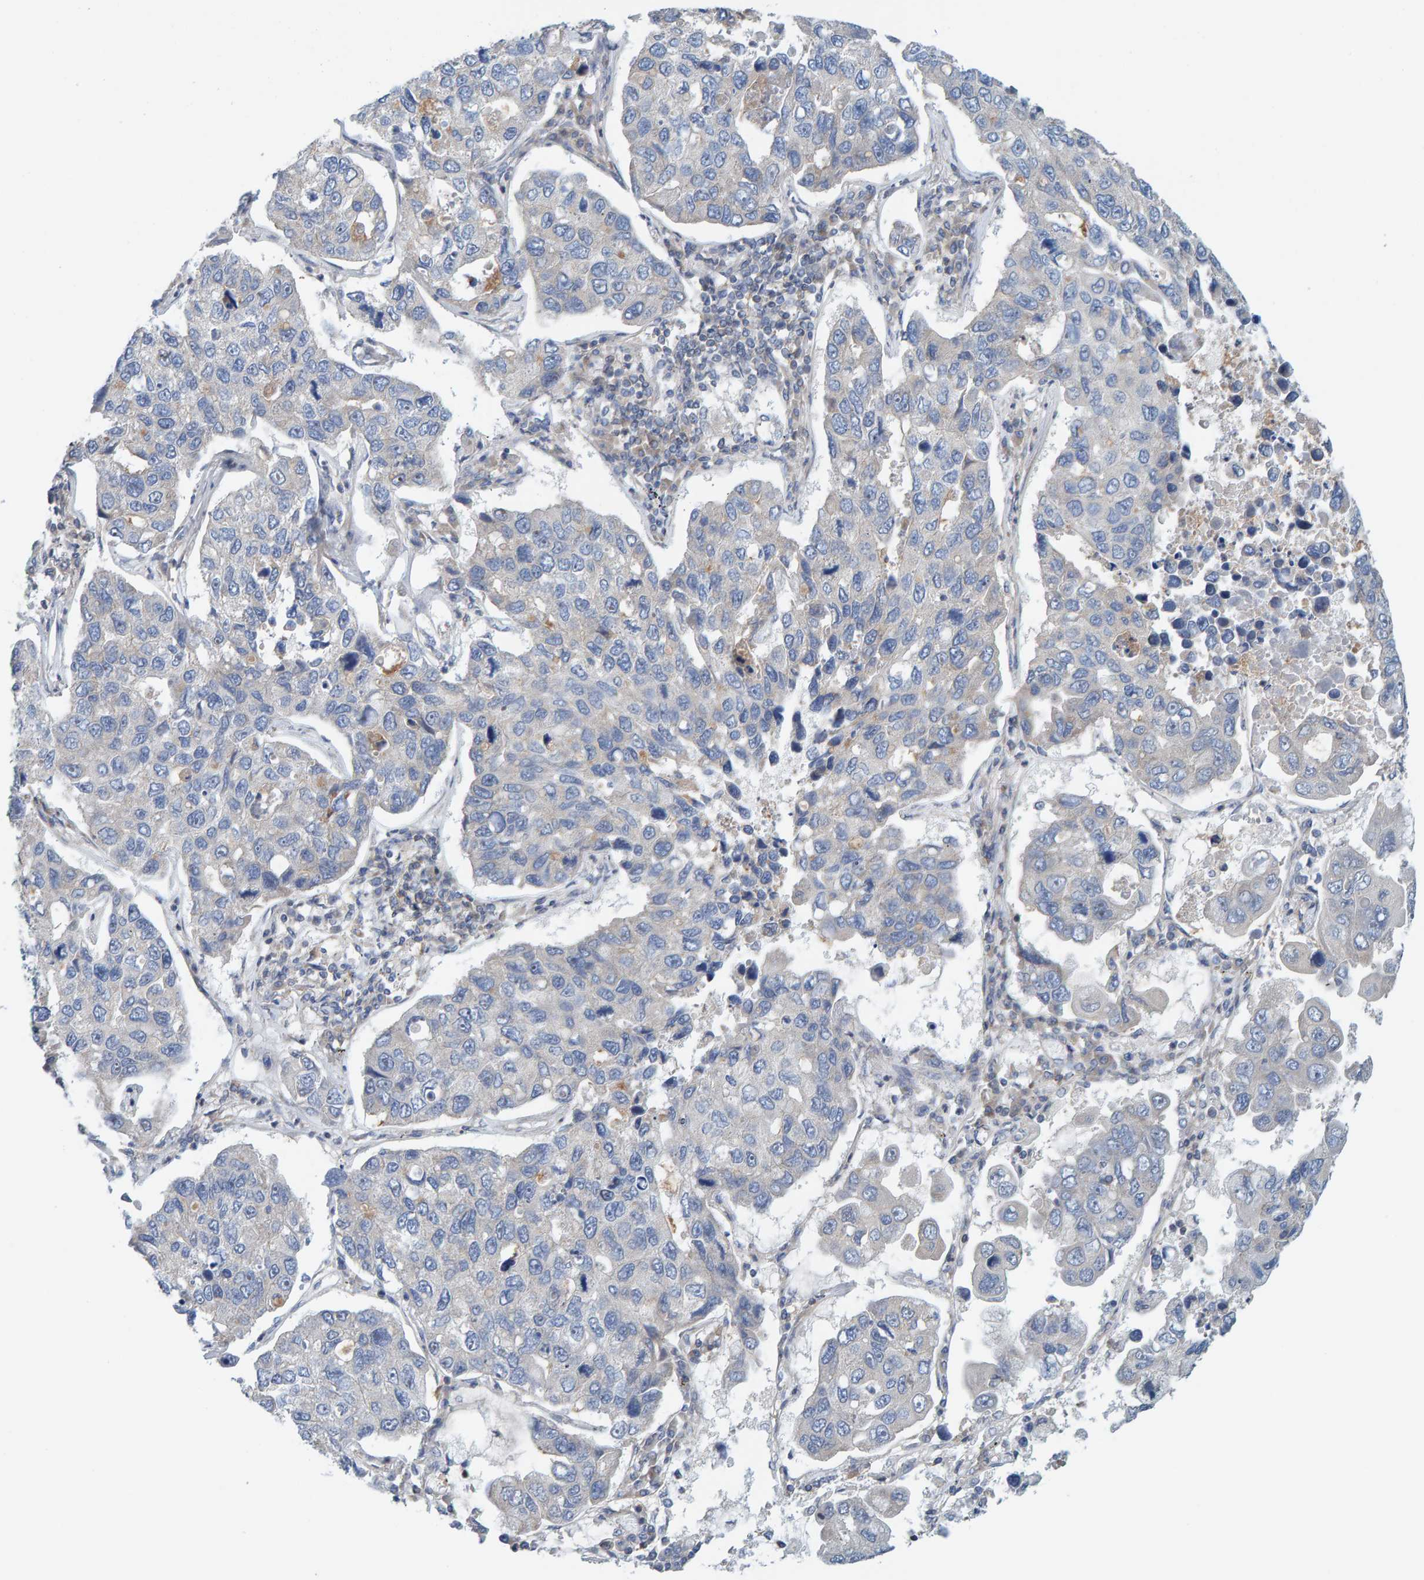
{"staining": {"intensity": "negative", "quantity": "none", "location": "none"}, "tissue": "lung cancer", "cell_type": "Tumor cells", "image_type": "cancer", "snomed": [{"axis": "morphology", "description": "Adenocarcinoma, NOS"}, {"axis": "topography", "description": "Lung"}], "caption": "IHC of lung cancer (adenocarcinoma) displays no positivity in tumor cells.", "gene": "CCM2", "patient": {"sex": "male", "age": 64}}